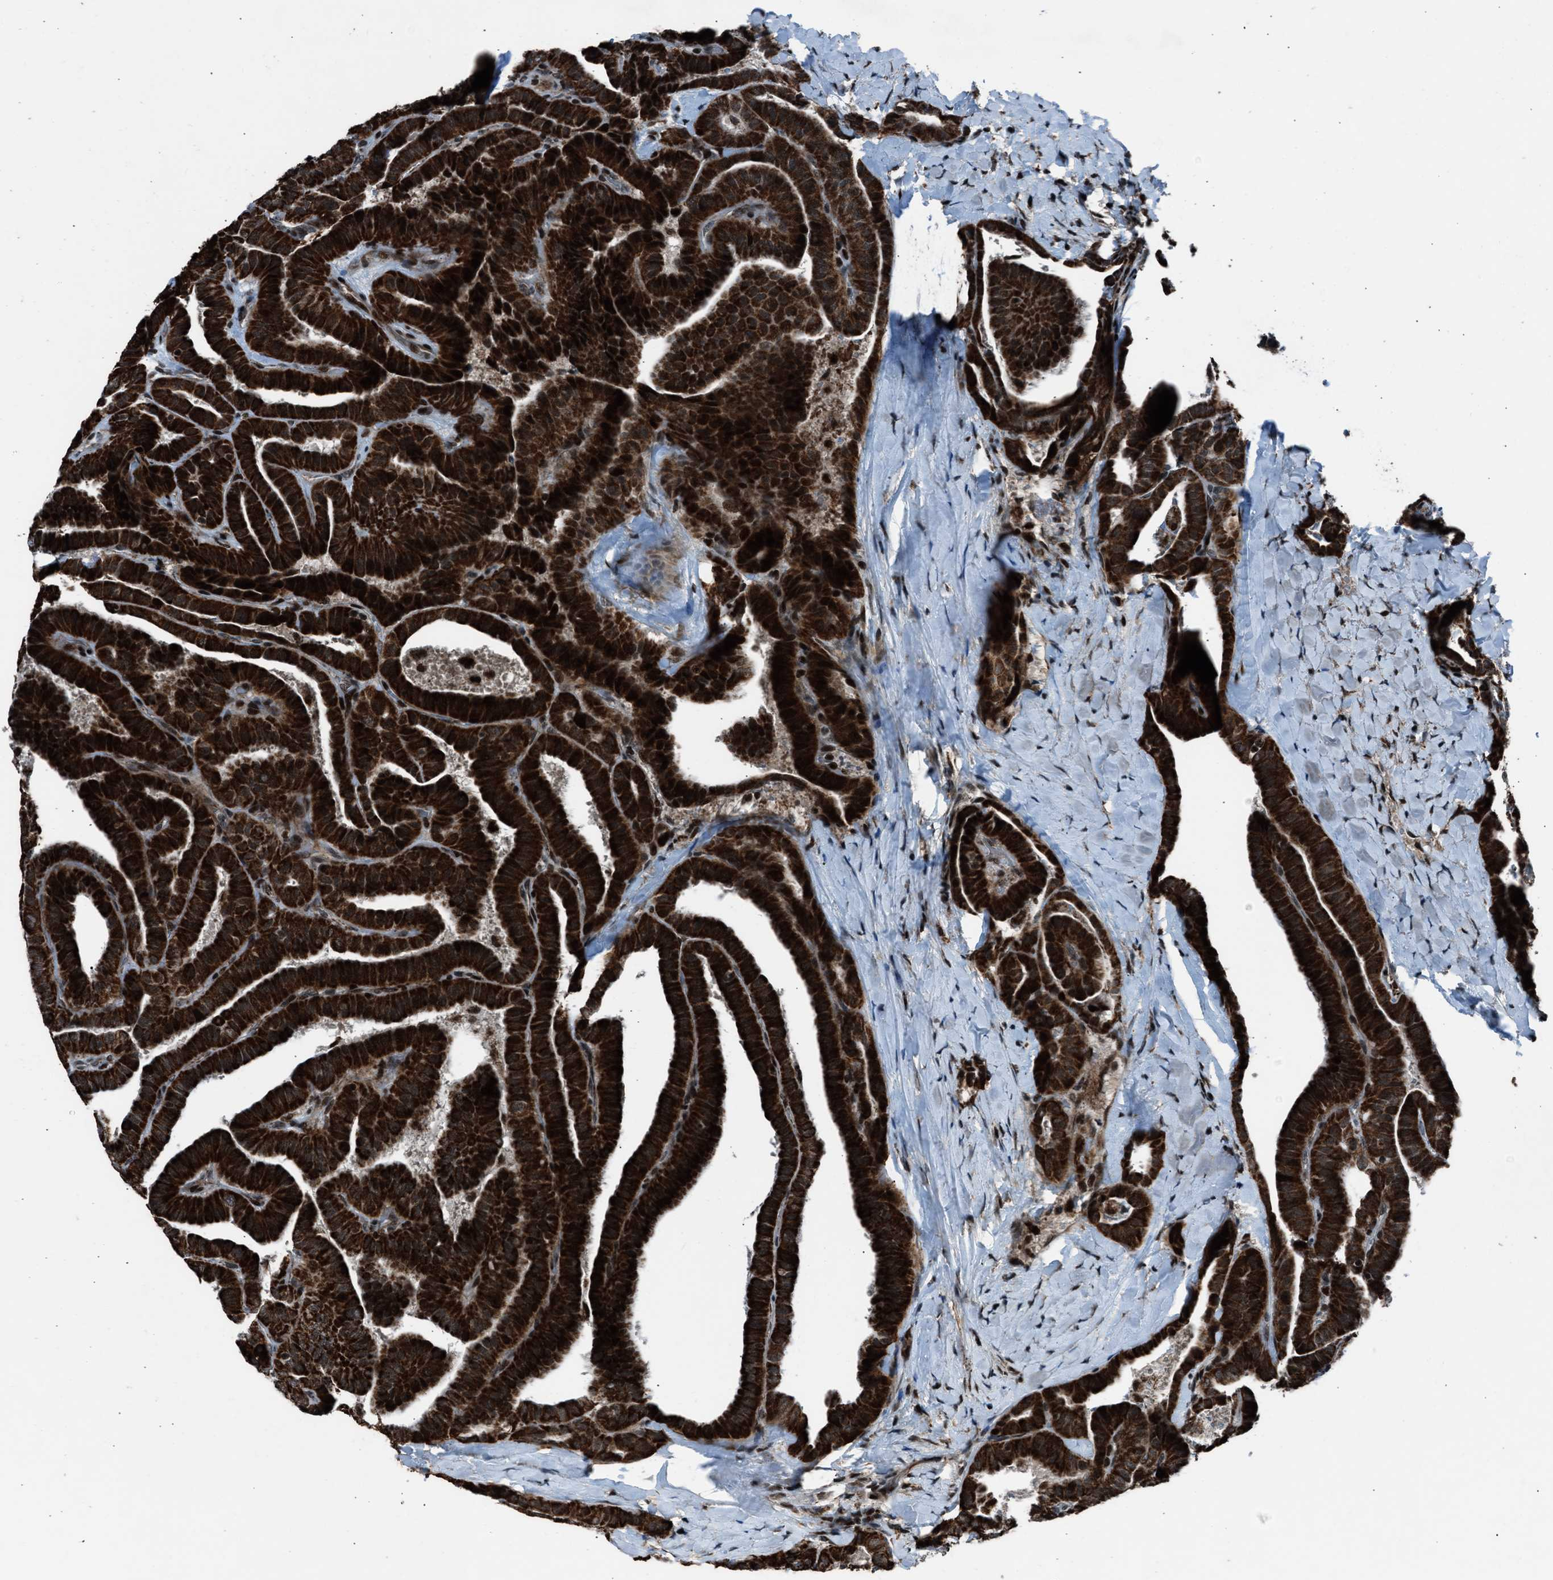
{"staining": {"intensity": "strong", "quantity": ">75%", "location": "cytoplasmic/membranous"}, "tissue": "thyroid cancer", "cell_type": "Tumor cells", "image_type": "cancer", "snomed": [{"axis": "morphology", "description": "Papillary adenocarcinoma, NOS"}, {"axis": "topography", "description": "Thyroid gland"}], "caption": "Human thyroid cancer stained for a protein (brown) demonstrates strong cytoplasmic/membranous positive expression in approximately >75% of tumor cells.", "gene": "MORC3", "patient": {"sex": "male", "age": 77}}